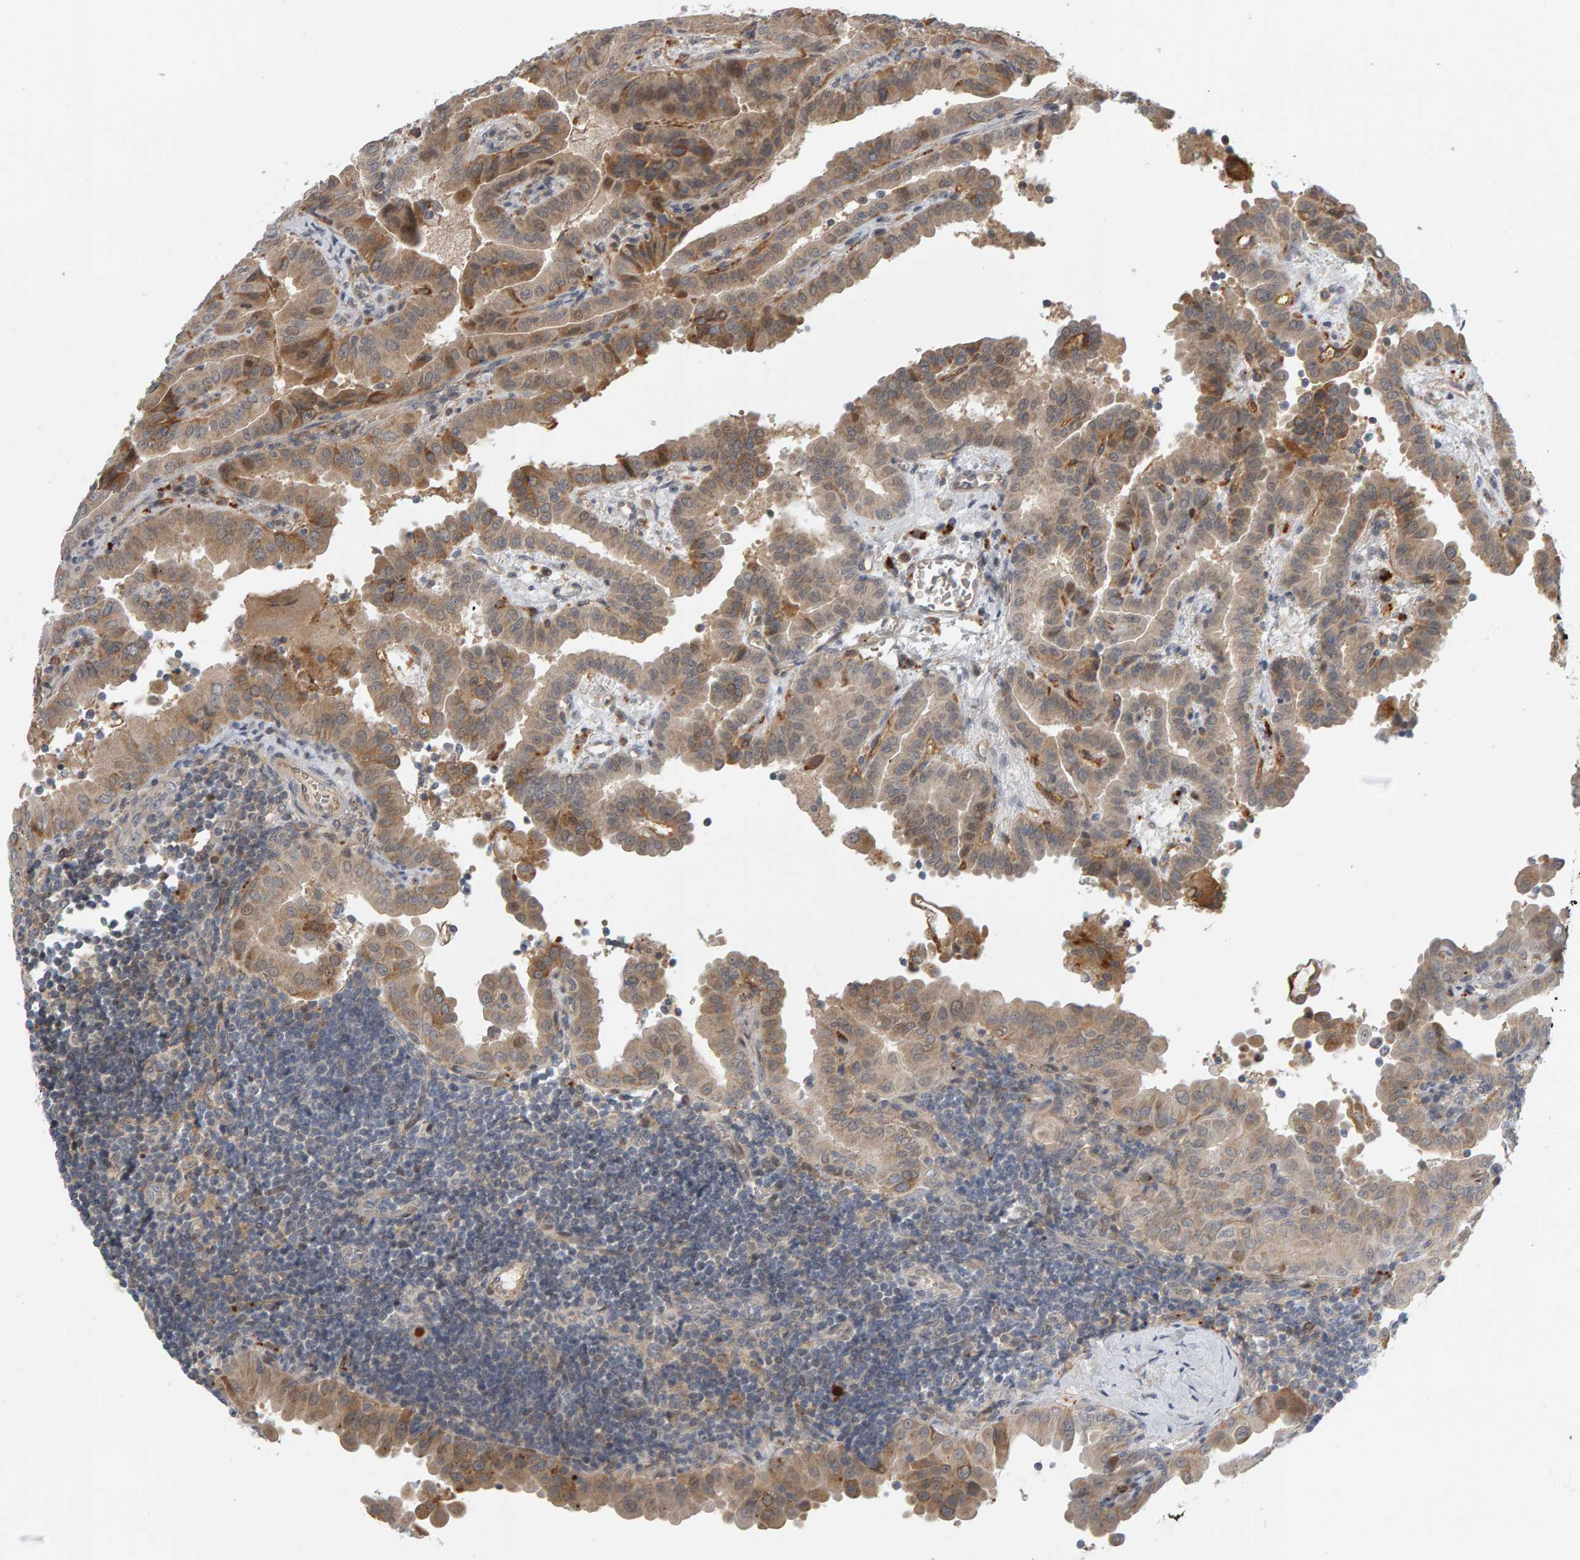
{"staining": {"intensity": "moderate", "quantity": "<25%", "location": "cytoplasmic/membranous"}, "tissue": "thyroid cancer", "cell_type": "Tumor cells", "image_type": "cancer", "snomed": [{"axis": "morphology", "description": "Papillary adenocarcinoma, NOS"}, {"axis": "topography", "description": "Thyroid gland"}], "caption": "Protein staining by immunohistochemistry (IHC) reveals moderate cytoplasmic/membranous staining in approximately <25% of tumor cells in thyroid cancer (papillary adenocarcinoma).", "gene": "ZNF160", "patient": {"sex": "male", "age": 33}}